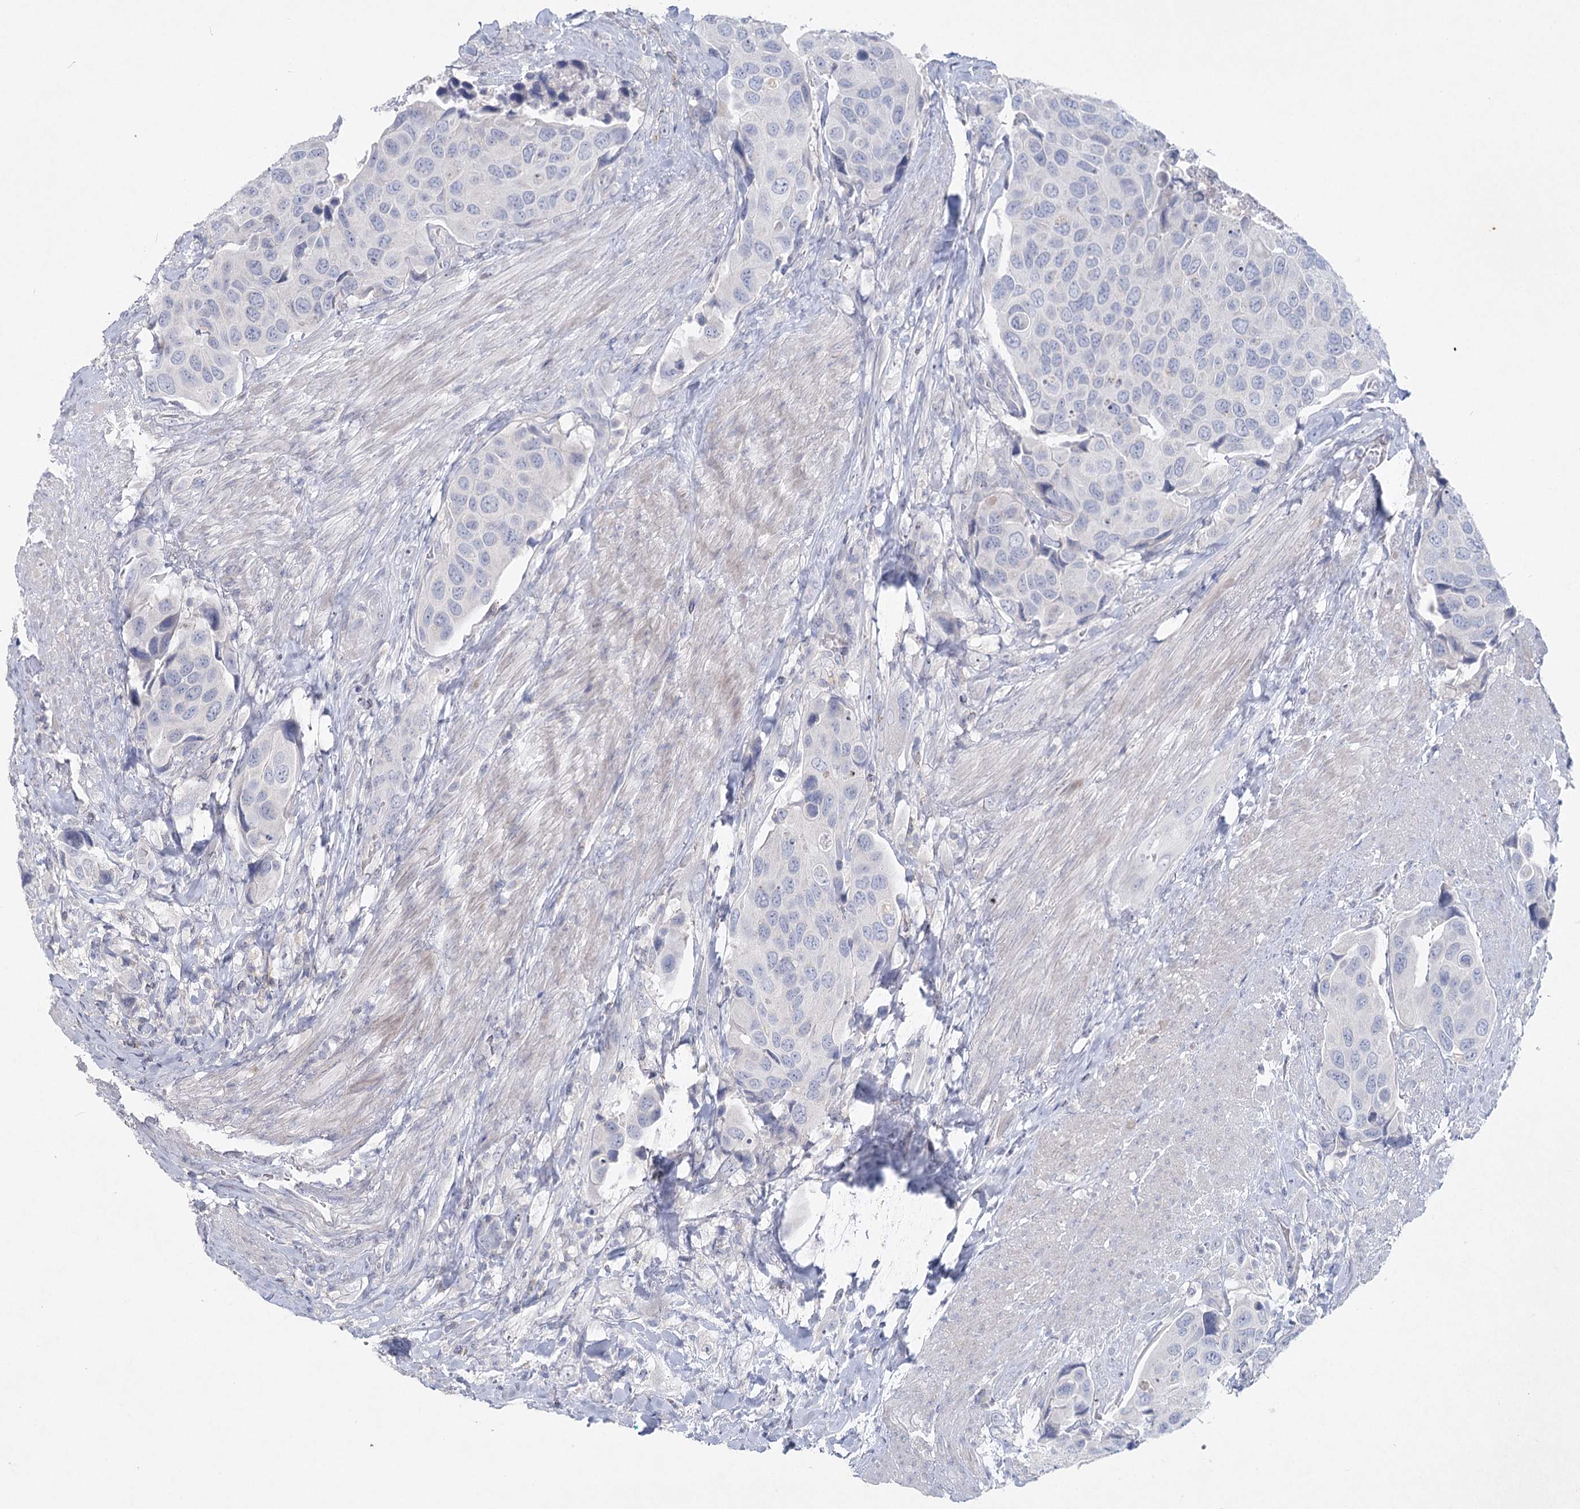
{"staining": {"intensity": "negative", "quantity": "none", "location": "none"}, "tissue": "urothelial cancer", "cell_type": "Tumor cells", "image_type": "cancer", "snomed": [{"axis": "morphology", "description": "Urothelial carcinoma, High grade"}, {"axis": "topography", "description": "Urinary bladder"}], "caption": "This is an IHC histopathology image of human urothelial cancer. There is no positivity in tumor cells.", "gene": "MAP3K13", "patient": {"sex": "male", "age": 74}}